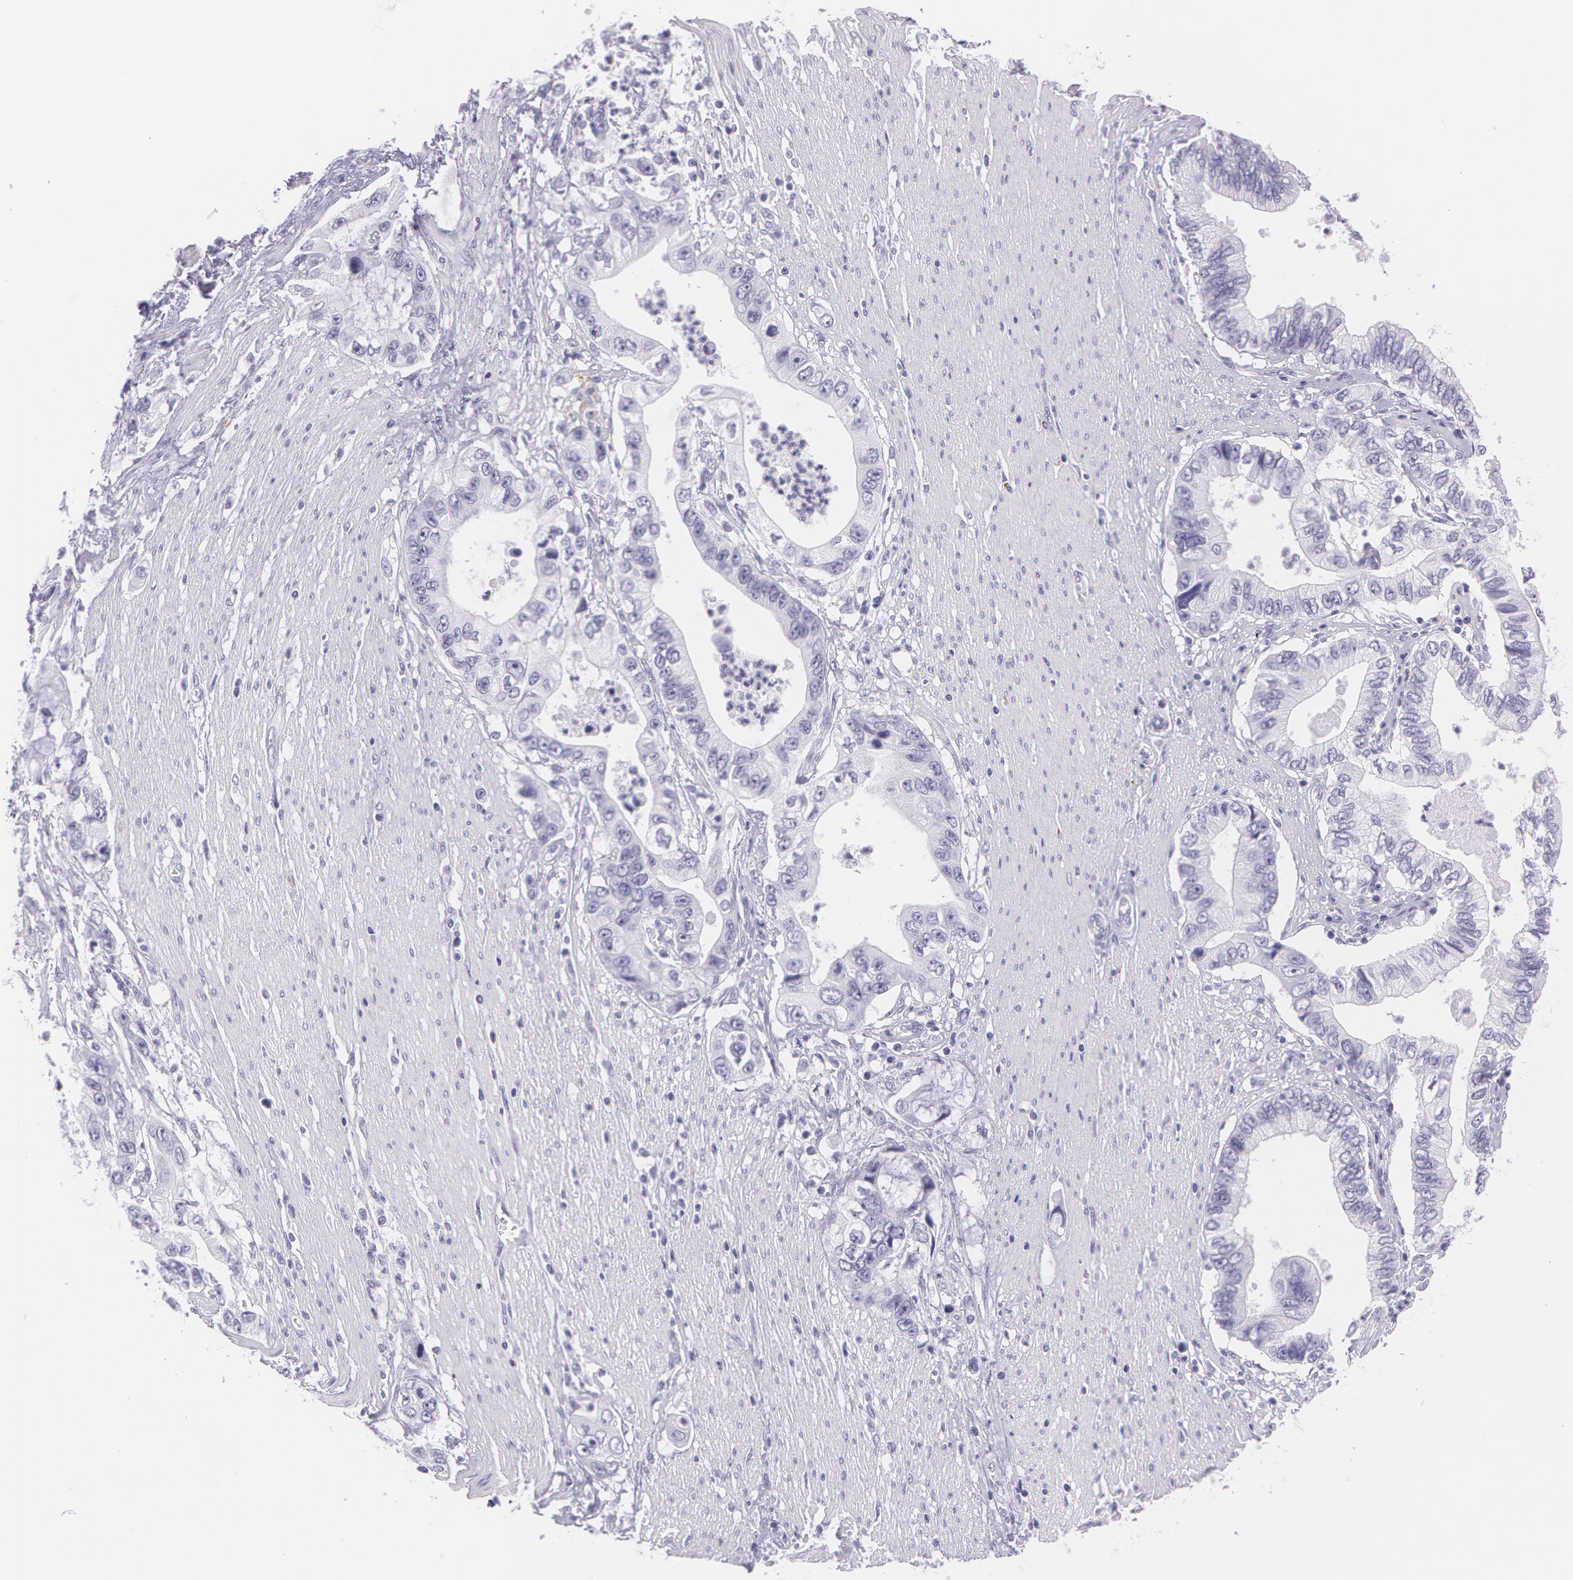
{"staining": {"intensity": "negative", "quantity": "none", "location": "none"}, "tissue": "pancreatic cancer", "cell_type": "Tumor cells", "image_type": "cancer", "snomed": [{"axis": "morphology", "description": "Adenocarcinoma, NOS"}, {"axis": "topography", "description": "Pancreas"}, {"axis": "topography", "description": "Stomach, upper"}], "caption": "Tumor cells show no significant positivity in adenocarcinoma (pancreatic).", "gene": "SNCG", "patient": {"sex": "male", "age": 77}}